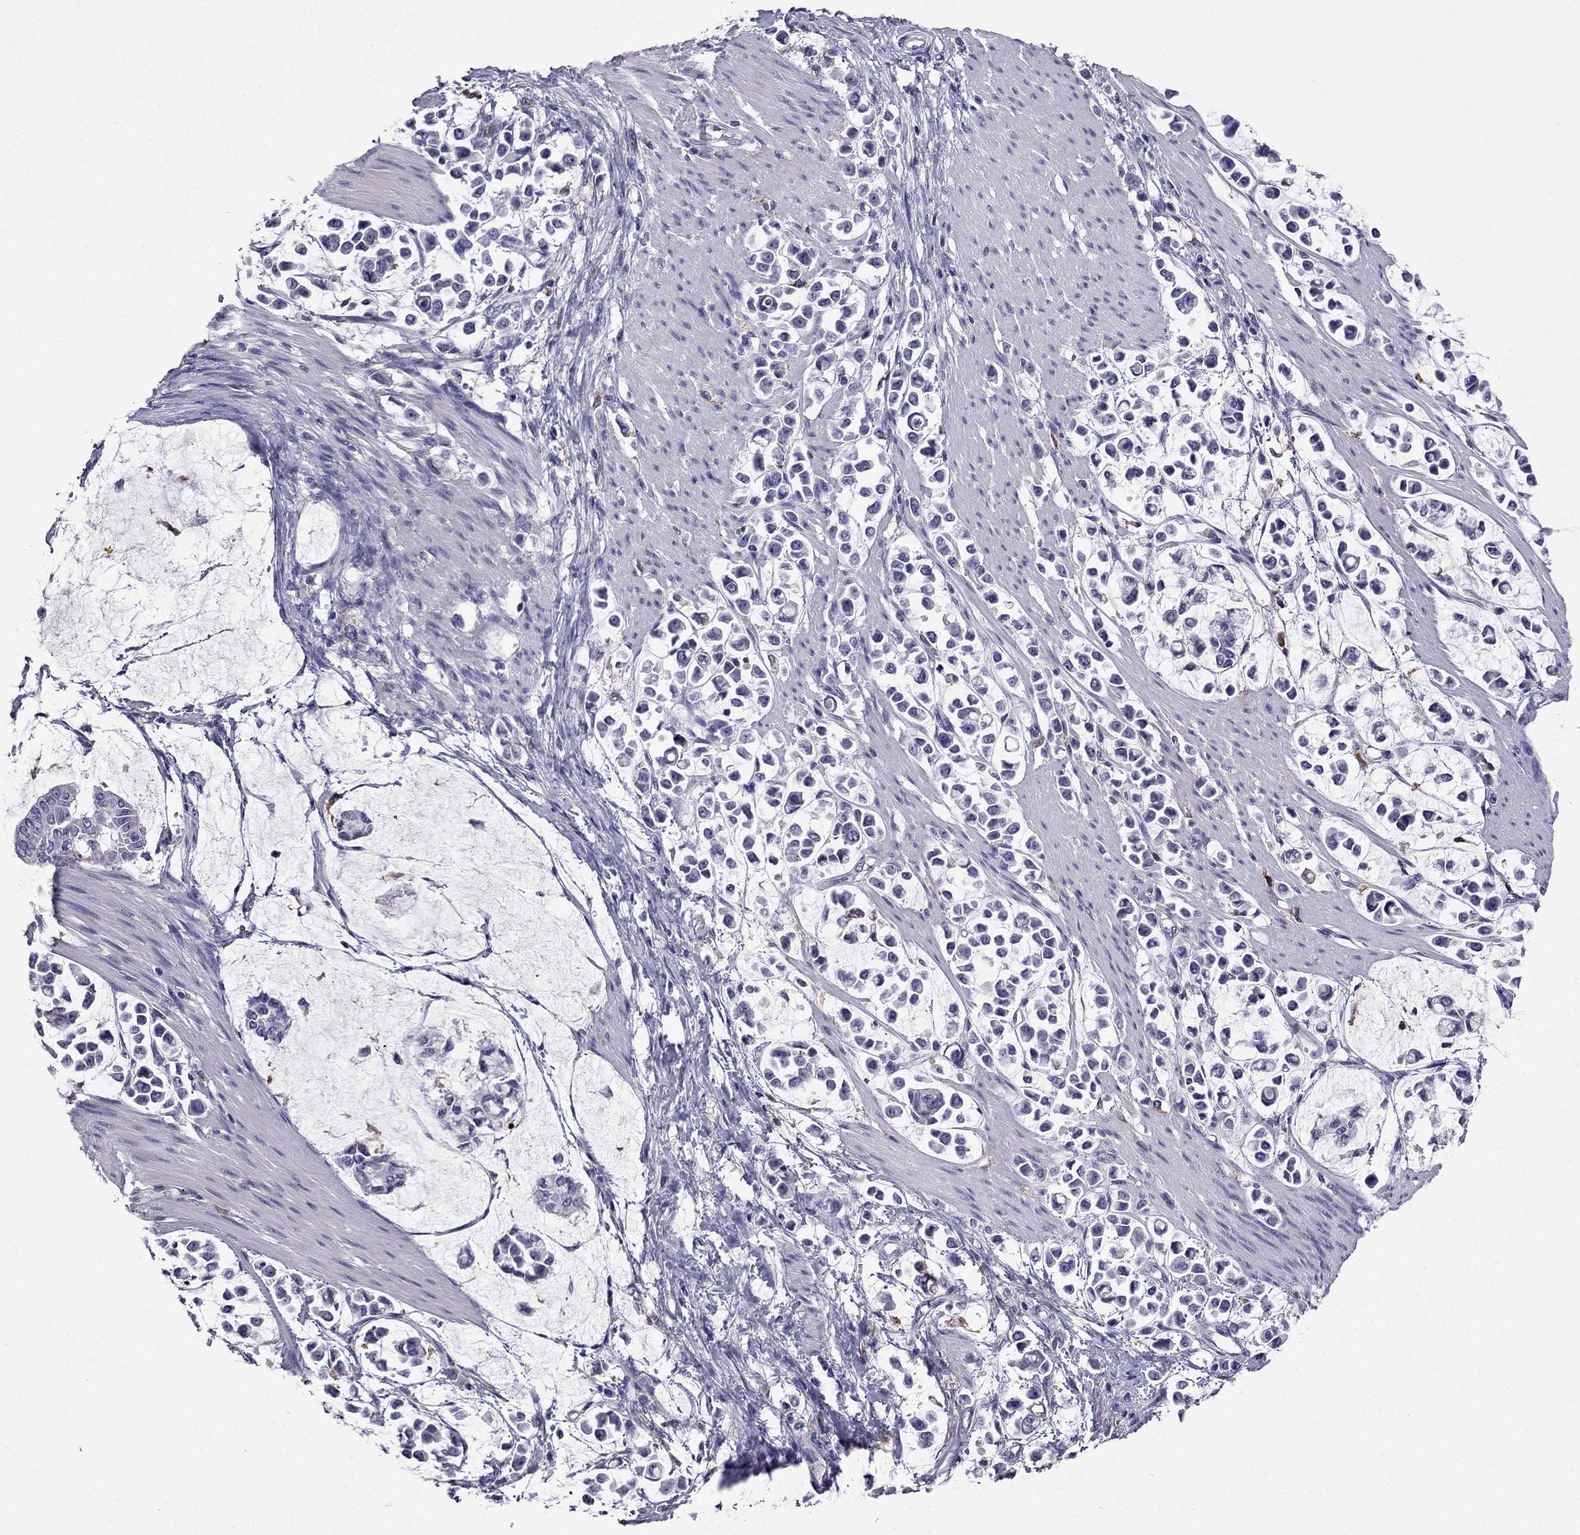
{"staining": {"intensity": "negative", "quantity": "none", "location": "none"}, "tissue": "stomach cancer", "cell_type": "Tumor cells", "image_type": "cancer", "snomed": [{"axis": "morphology", "description": "Adenocarcinoma, NOS"}, {"axis": "topography", "description": "Stomach"}], "caption": "Tumor cells are negative for brown protein staining in stomach cancer (adenocarcinoma).", "gene": "TSSK4", "patient": {"sex": "male", "age": 82}}